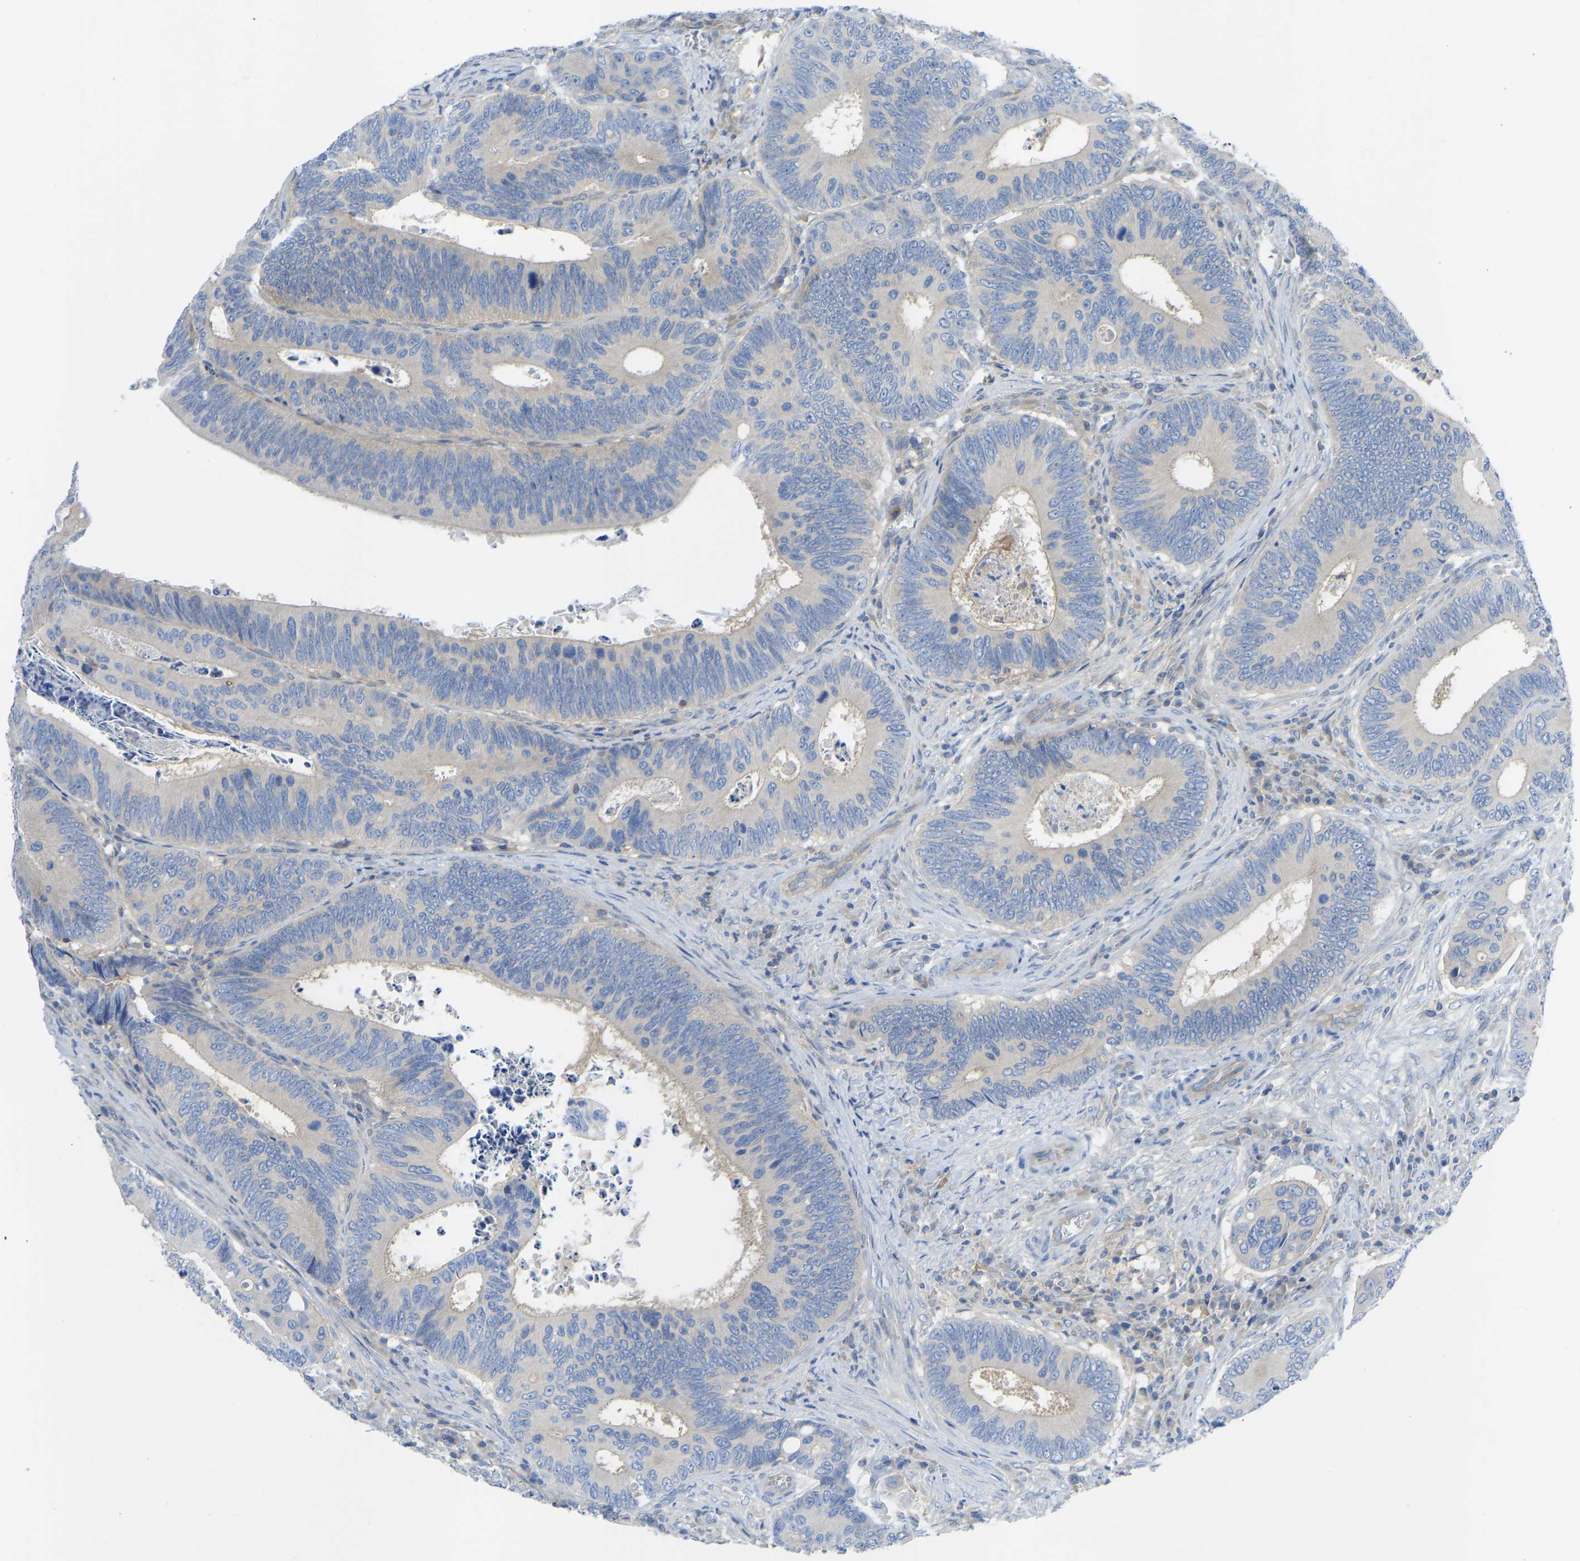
{"staining": {"intensity": "negative", "quantity": "none", "location": "none"}, "tissue": "colorectal cancer", "cell_type": "Tumor cells", "image_type": "cancer", "snomed": [{"axis": "morphology", "description": "Inflammation, NOS"}, {"axis": "morphology", "description": "Adenocarcinoma, NOS"}, {"axis": "topography", "description": "Colon"}], "caption": "Immunohistochemistry micrograph of neoplastic tissue: colorectal cancer (adenocarcinoma) stained with DAB demonstrates no significant protein positivity in tumor cells. (Stains: DAB (3,3'-diaminobenzidine) immunohistochemistry (IHC) with hematoxylin counter stain, Microscopy: brightfield microscopy at high magnification).", "gene": "PPP3CA", "patient": {"sex": "male", "age": 72}}